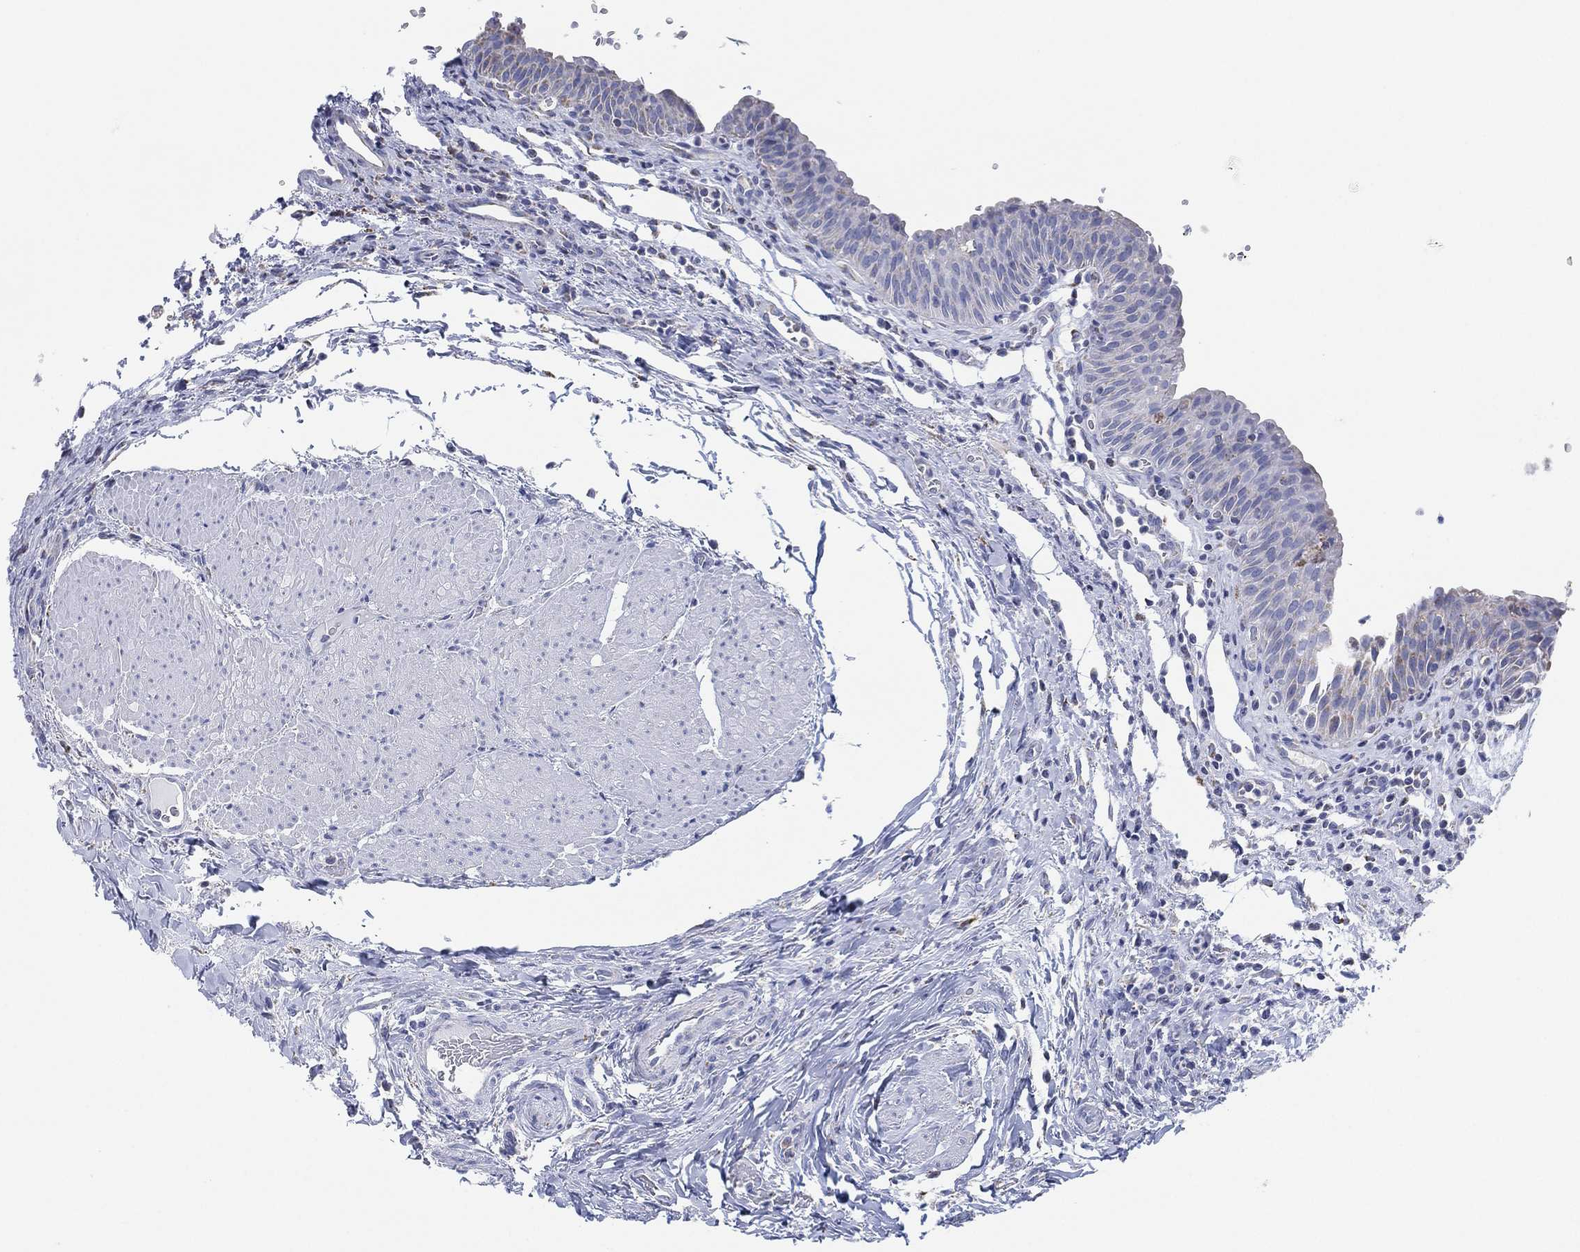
{"staining": {"intensity": "negative", "quantity": "none", "location": "none"}, "tissue": "urinary bladder", "cell_type": "Urothelial cells", "image_type": "normal", "snomed": [{"axis": "morphology", "description": "Normal tissue, NOS"}, {"axis": "topography", "description": "Urinary bladder"}], "caption": "Urothelial cells show no significant expression in unremarkable urinary bladder. (DAB immunohistochemistry visualized using brightfield microscopy, high magnification).", "gene": "CFTR", "patient": {"sex": "male", "age": 66}}